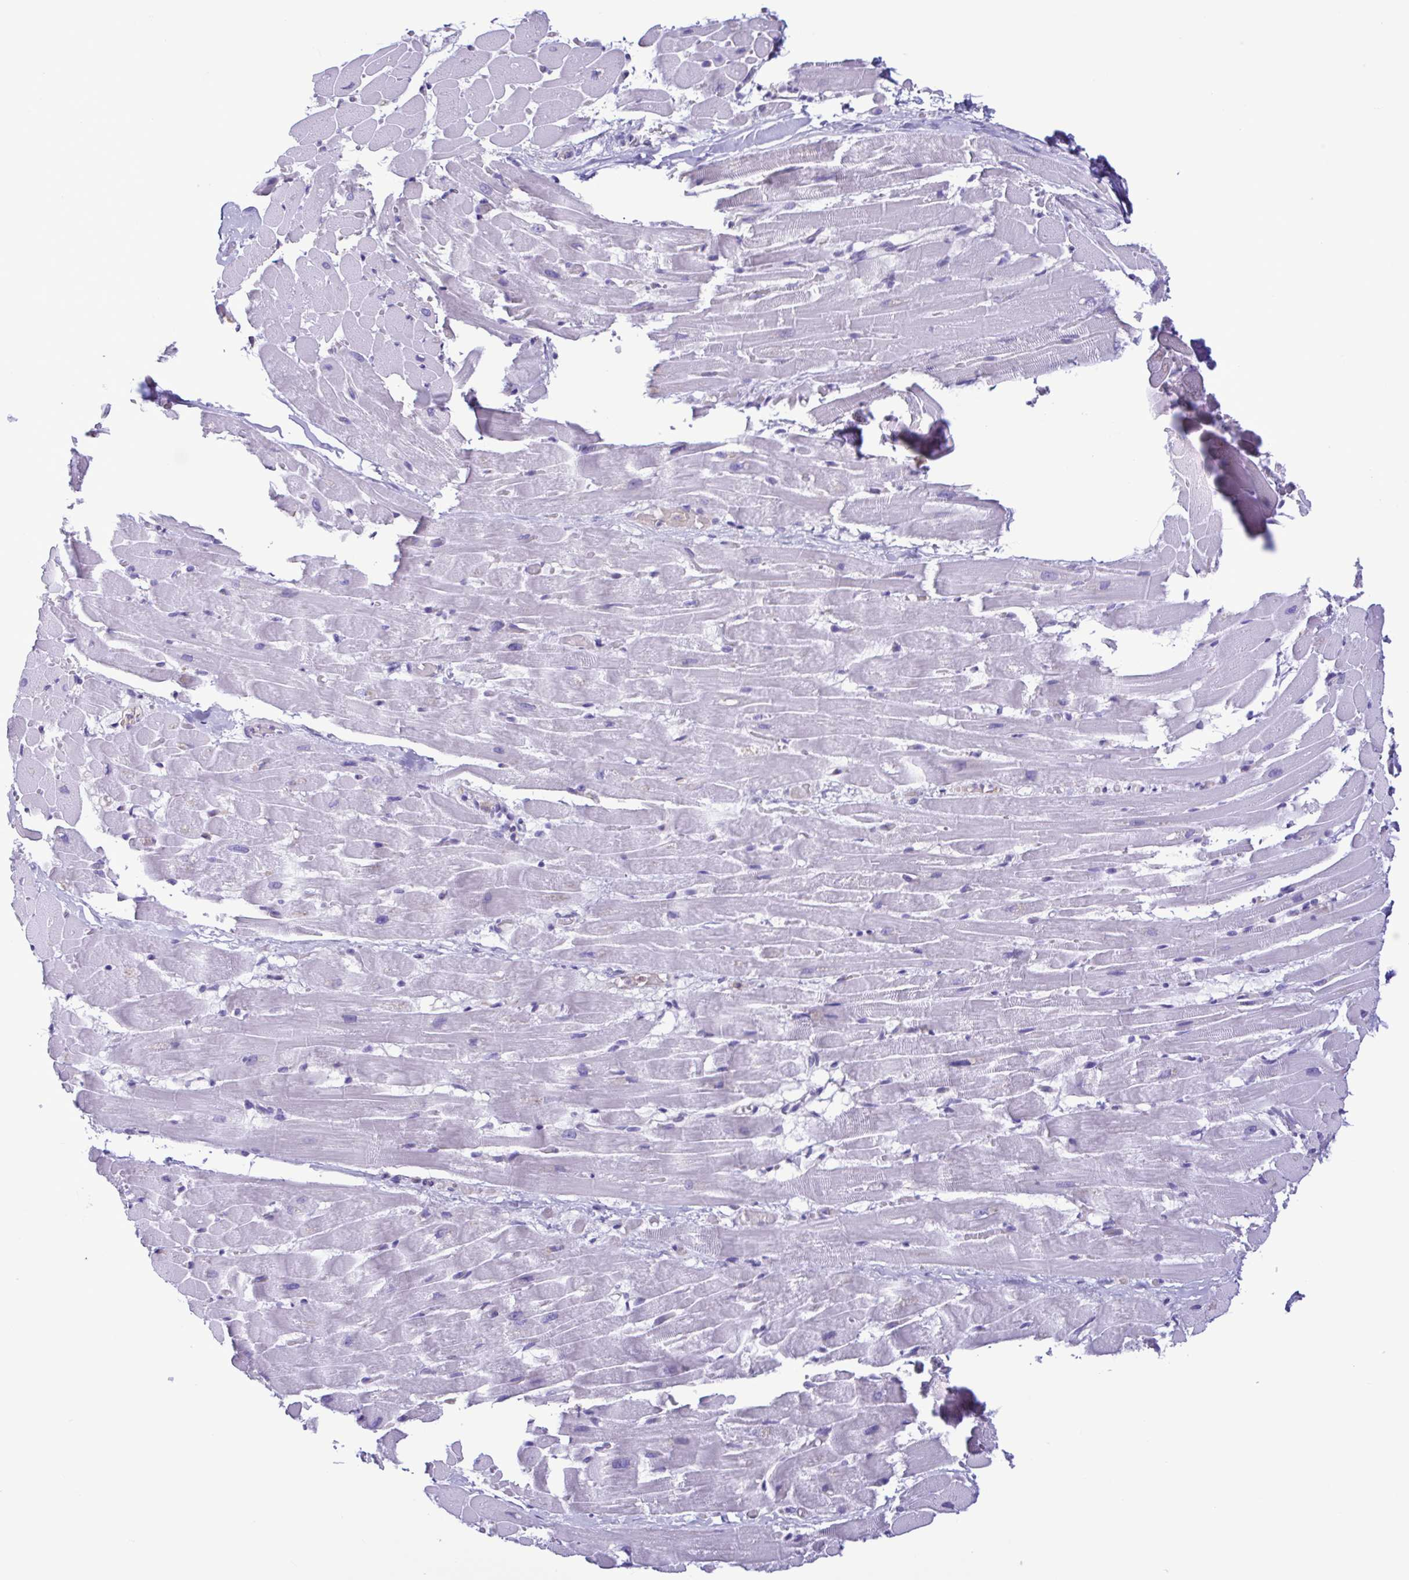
{"staining": {"intensity": "negative", "quantity": "none", "location": "none"}, "tissue": "heart muscle", "cell_type": "Cardiomyocytes", "image_type": "normal", "snomed": [{"axis": "morphology", "description": "Normal tissue, NOS"}, {"axis": "topography", "description": "Heart"}], "caption": "Immunohistochemistry (IHC) of normal heart muscle exhibits no expression in cardiomyocytes. Brightfield microscopy of immunohistochemistry stained with DAB (brown) and hematoxylin (blue), captured at high magnification.", "gene": "CBY2", "patient": {"sex": "male", "age": 37}}